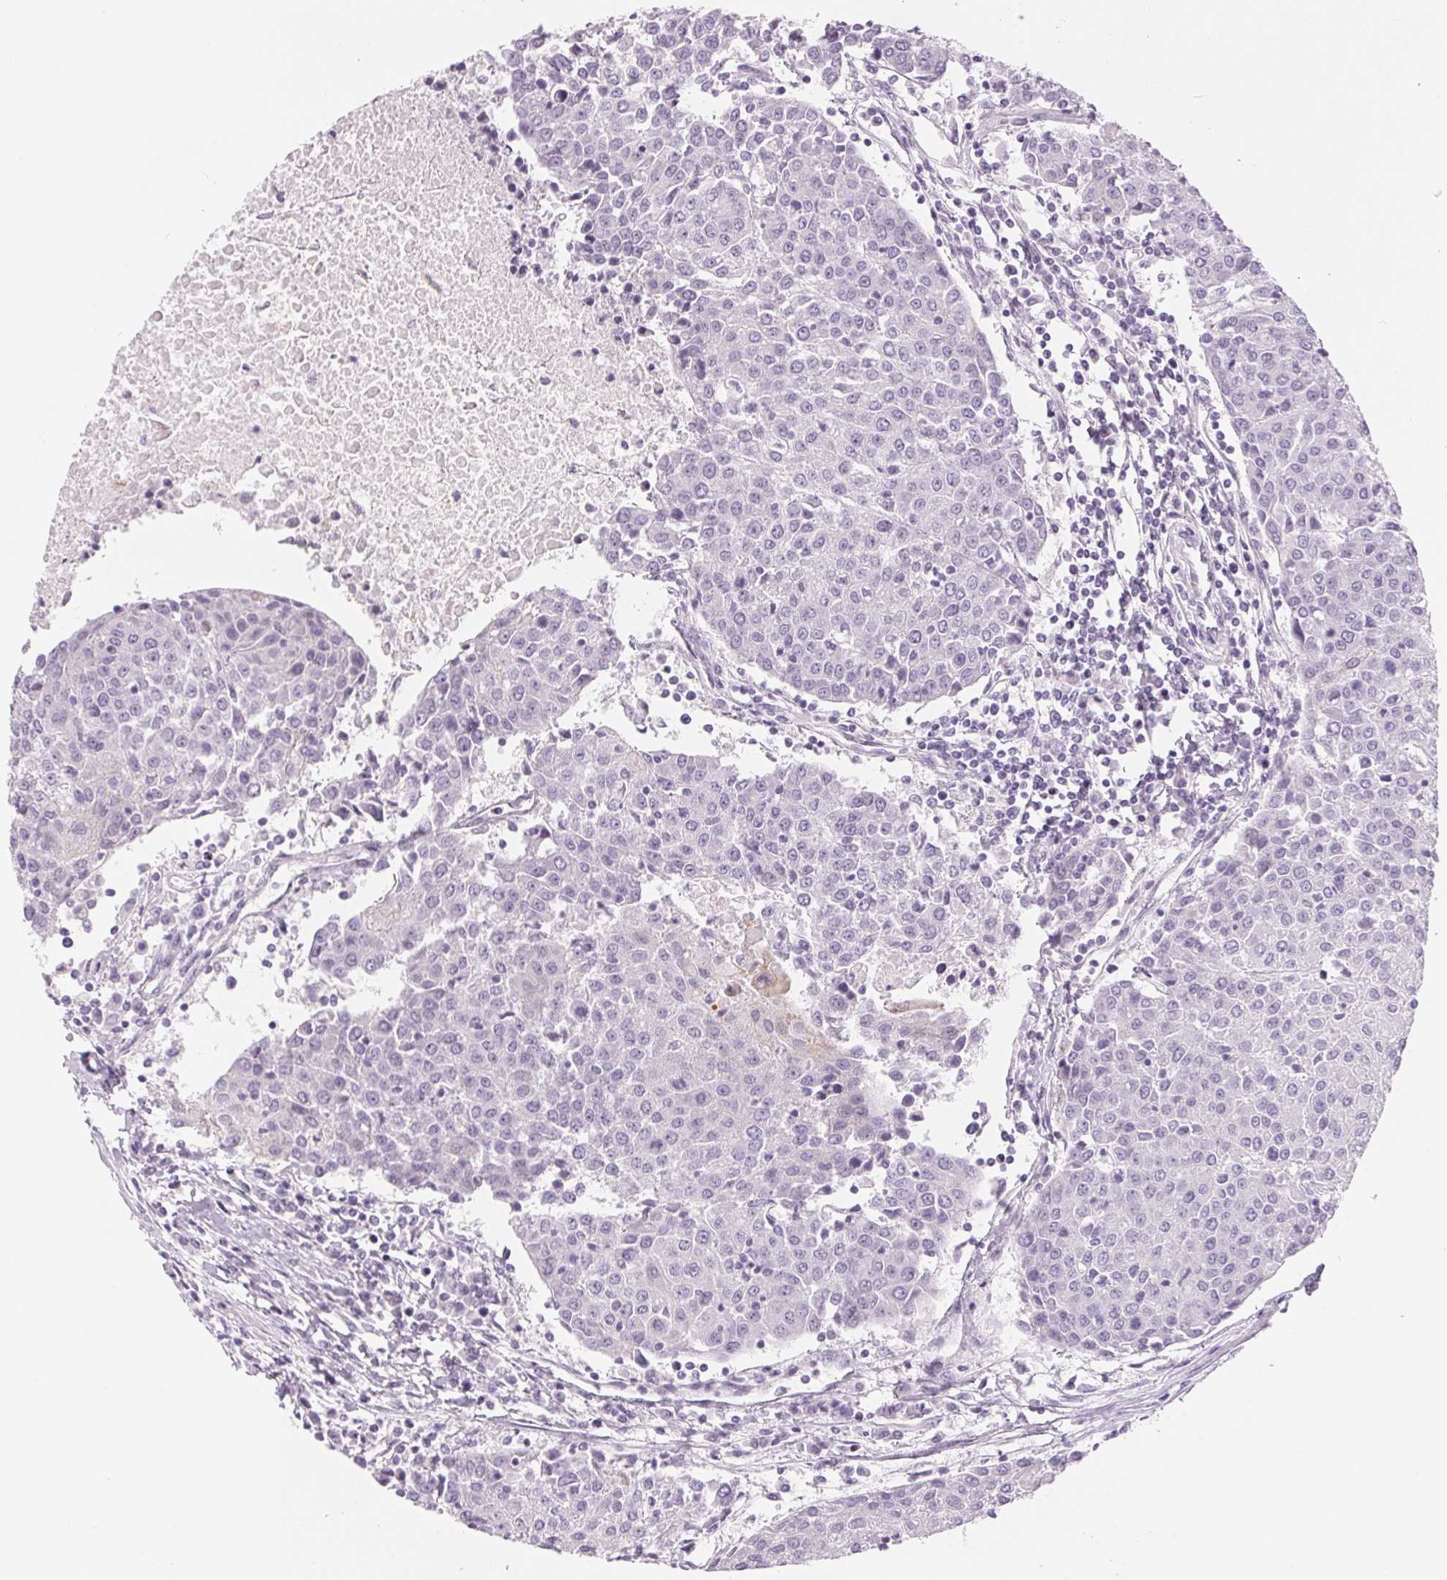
{"staining": {"intensity": "negative", "quantity": "none", "location": "none"}, "tissue": "urothelial cancer", "cell_type": "Tumor cells", "image_type": "cancer", "snomed": [{"axis": "morphology", "description": "Urothelial carcinoma, High grade"}, {"axis": "topography", "description": "Urinary bladder"}], "caption": "DAB (3,3'-diaminobenzidine) immunohistochemical staining of human urothelial cancer shows no significant staining in tumor cells.", "gene": "CCDC168", "patient": {"sex": "female", "age": 85}}